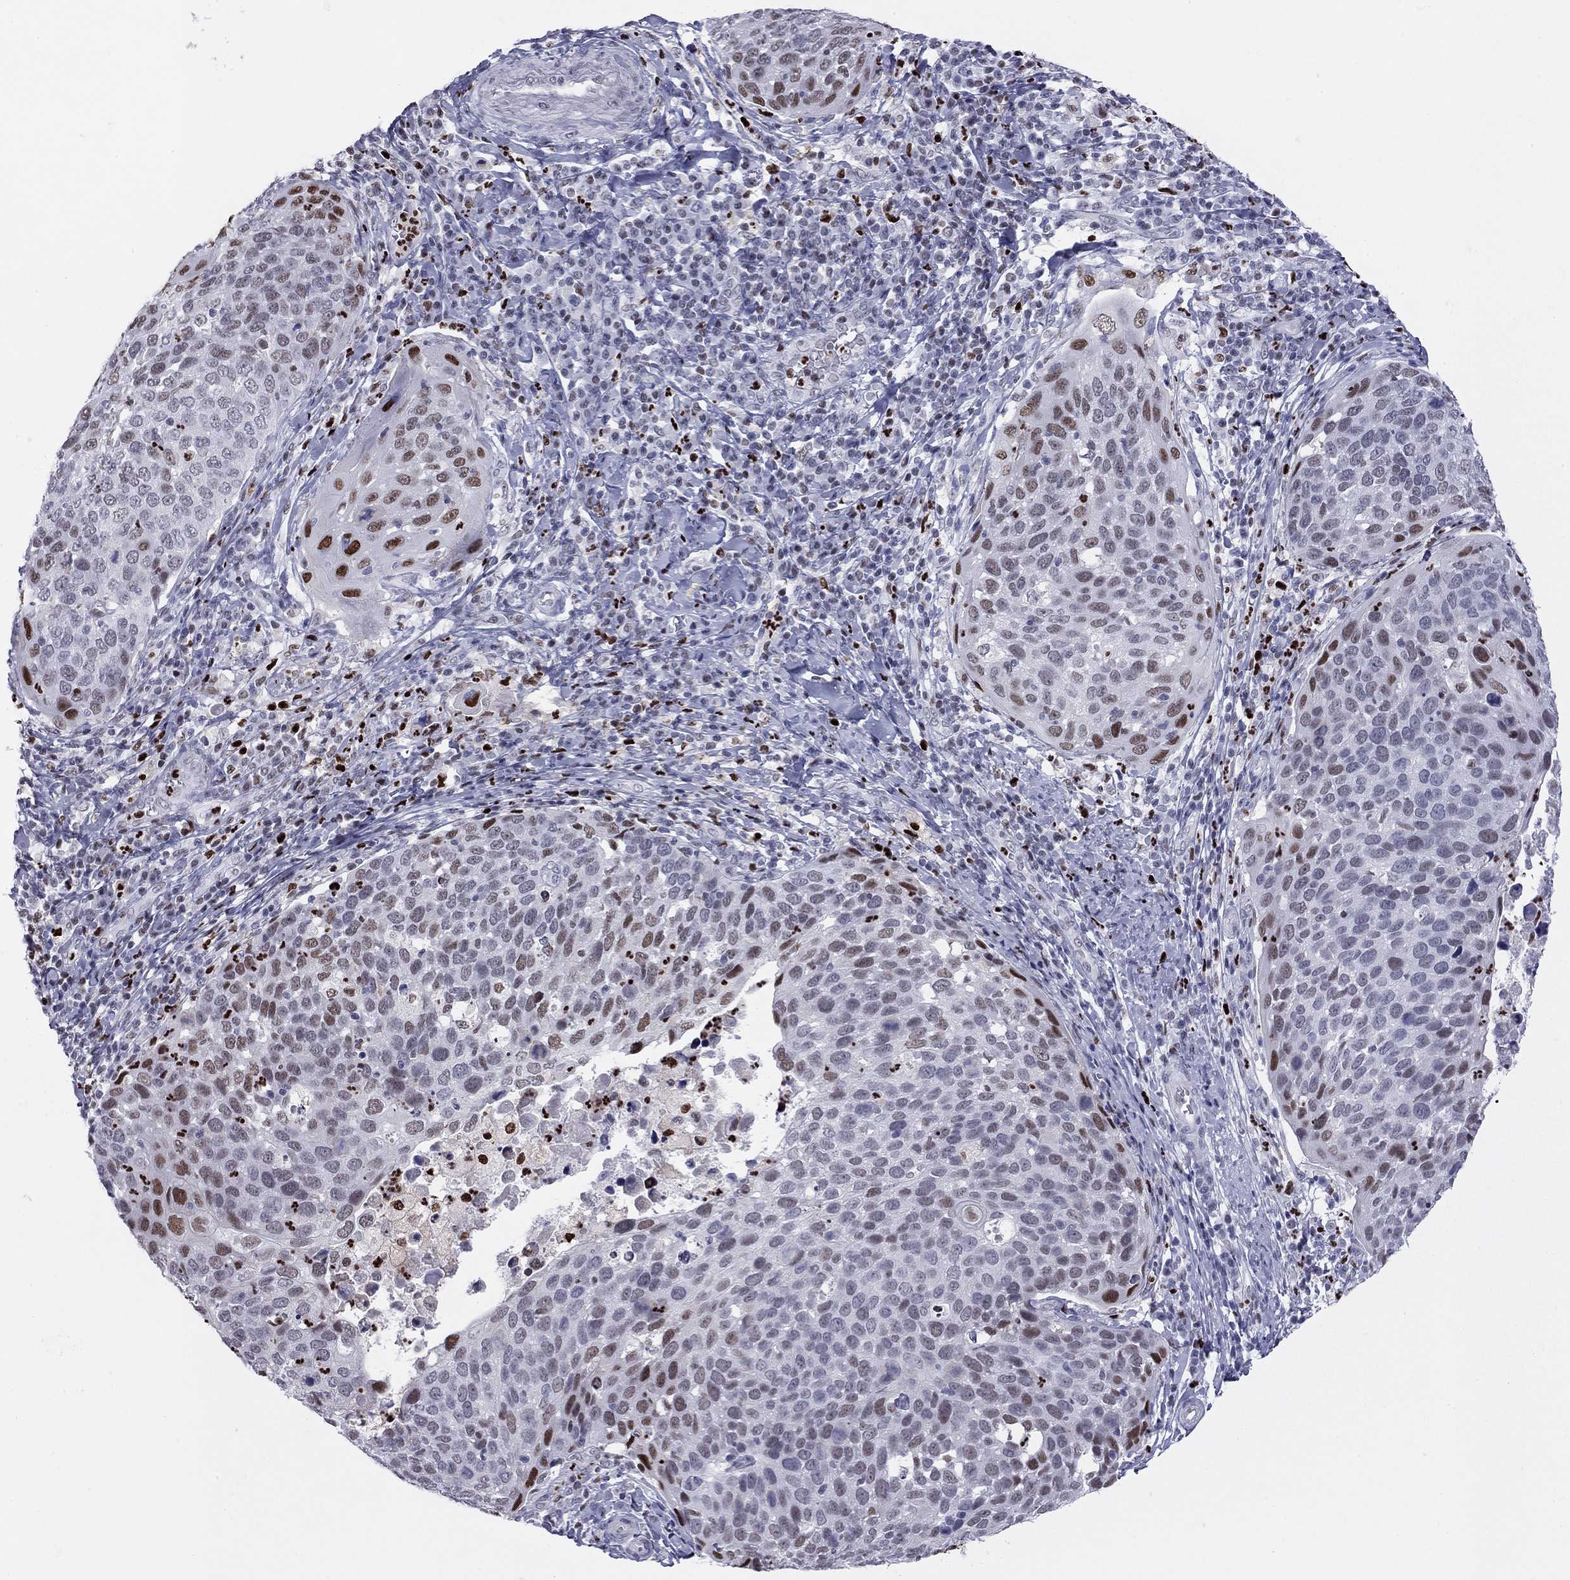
{"staining": {"intensity": "strong", "quantity": "<25%", "location": "nuclear"}, "tissue": "cervical cancer", "cell_type": "Tumor cells", "image_type": "cancer", "snomed": [{"axis": "morphology", "description": "Squamous cell carcinoma, NOS"}, {"axis": "topography", "description": "Cervix"}], "caption": "Protein expression by immunohistochemistry (IHC) shows strong nuclear staining in about <25% of tumor cells in cervical cancer.", "gene": "PCGF3", "patient": {"sex": "female", "age": 54}}